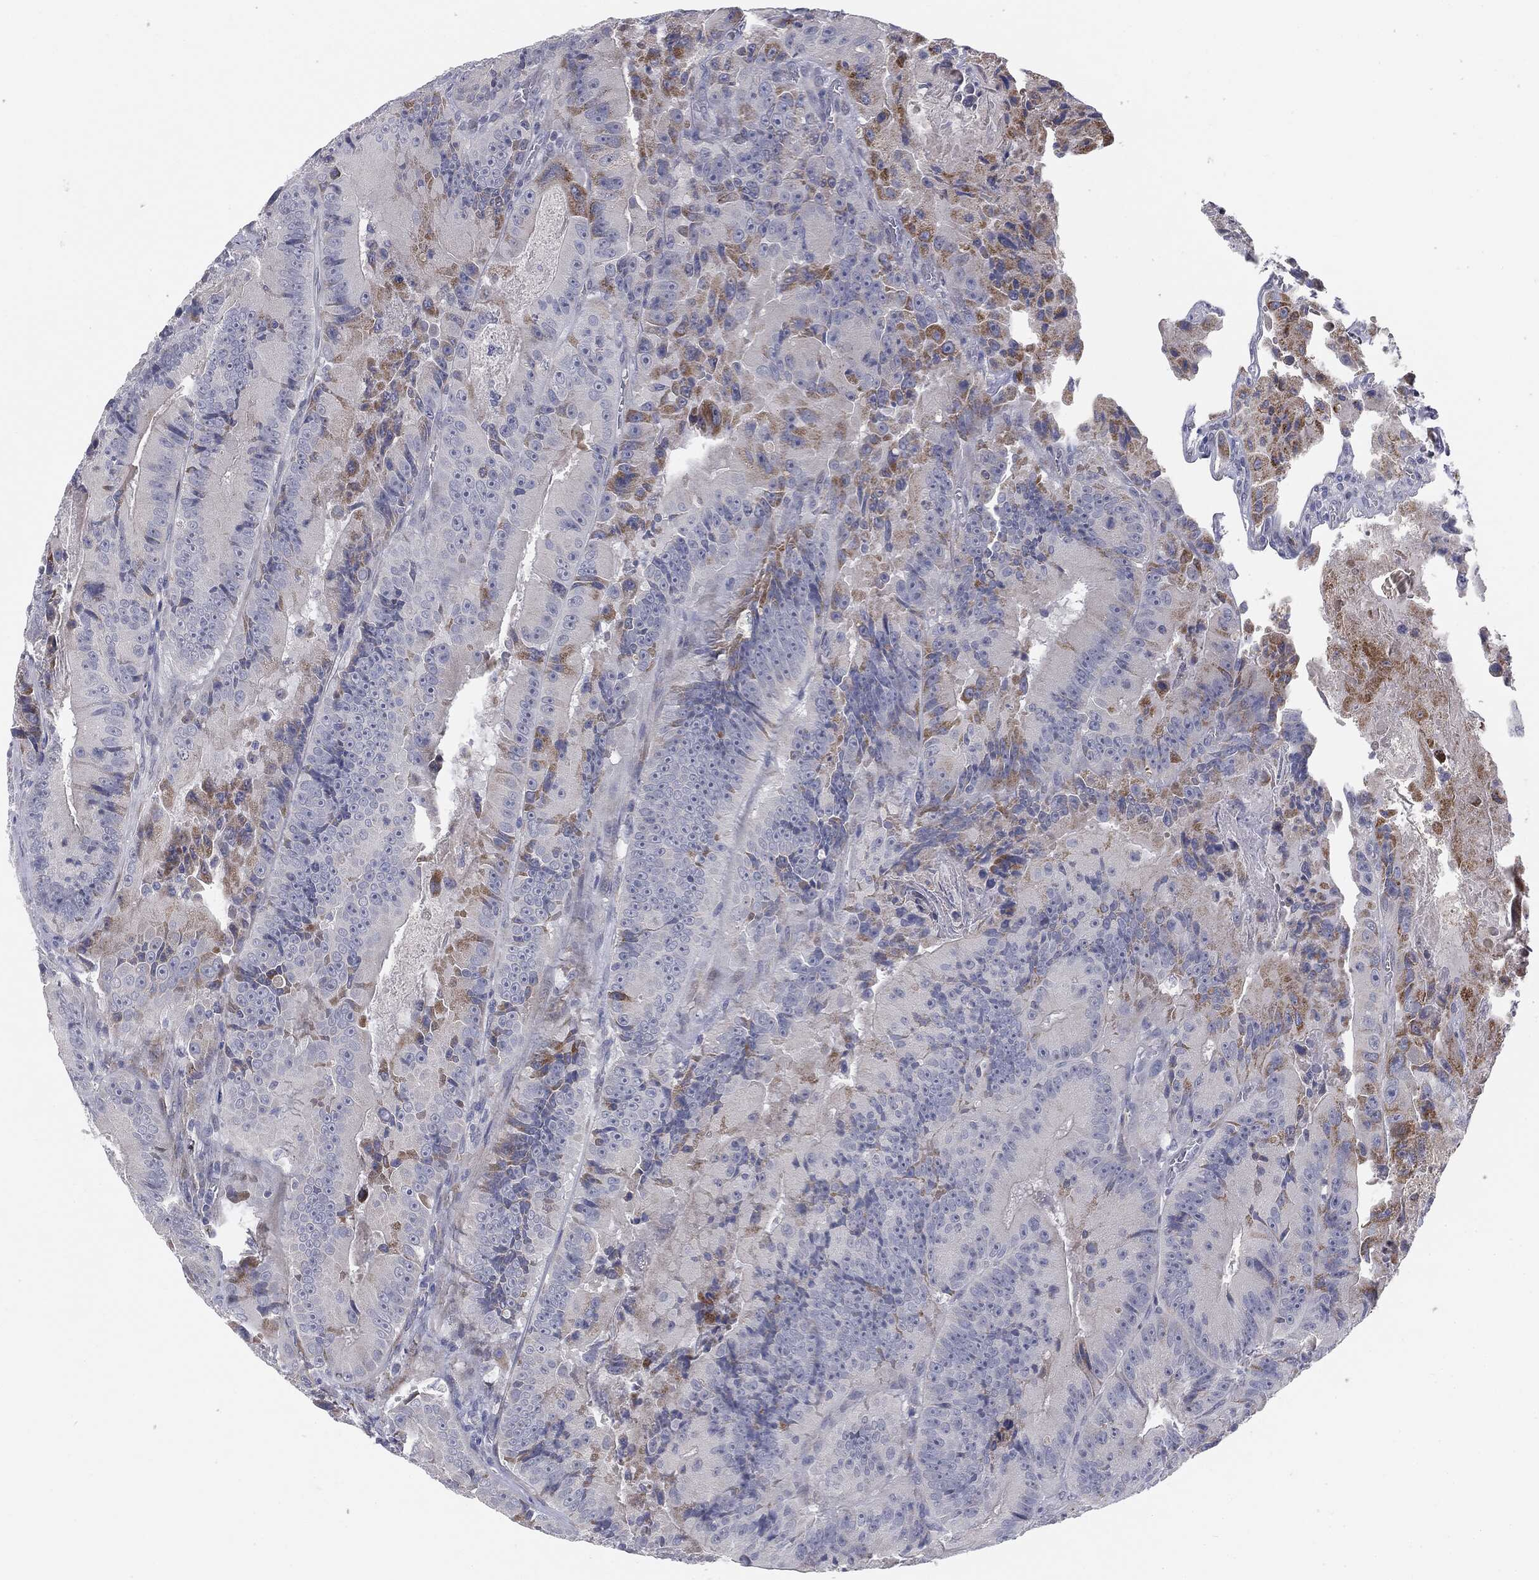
{"staining": {"intensity": "moderate", "quantity": "<25%", "location": "cytoplasmic/membranous"}, "tissue": "colorectal cancer", "cell_type": "Tumor cells", "image_type": "cancer", "snomed": [{"axis": "morphology", "description": "Adenocarcinoma, NOS"}, {"axis": "topography", "description": "Colon"}], "caption": "A high-resolution histopathology image shows IHC staining of adenocarcinoma (colorectal), which shows moderate cytoplasmic/membranous positivity in approximately <25% of tumor cells.", "gene": "KRT5", "patient": {"sex": "female", "age": 86}}